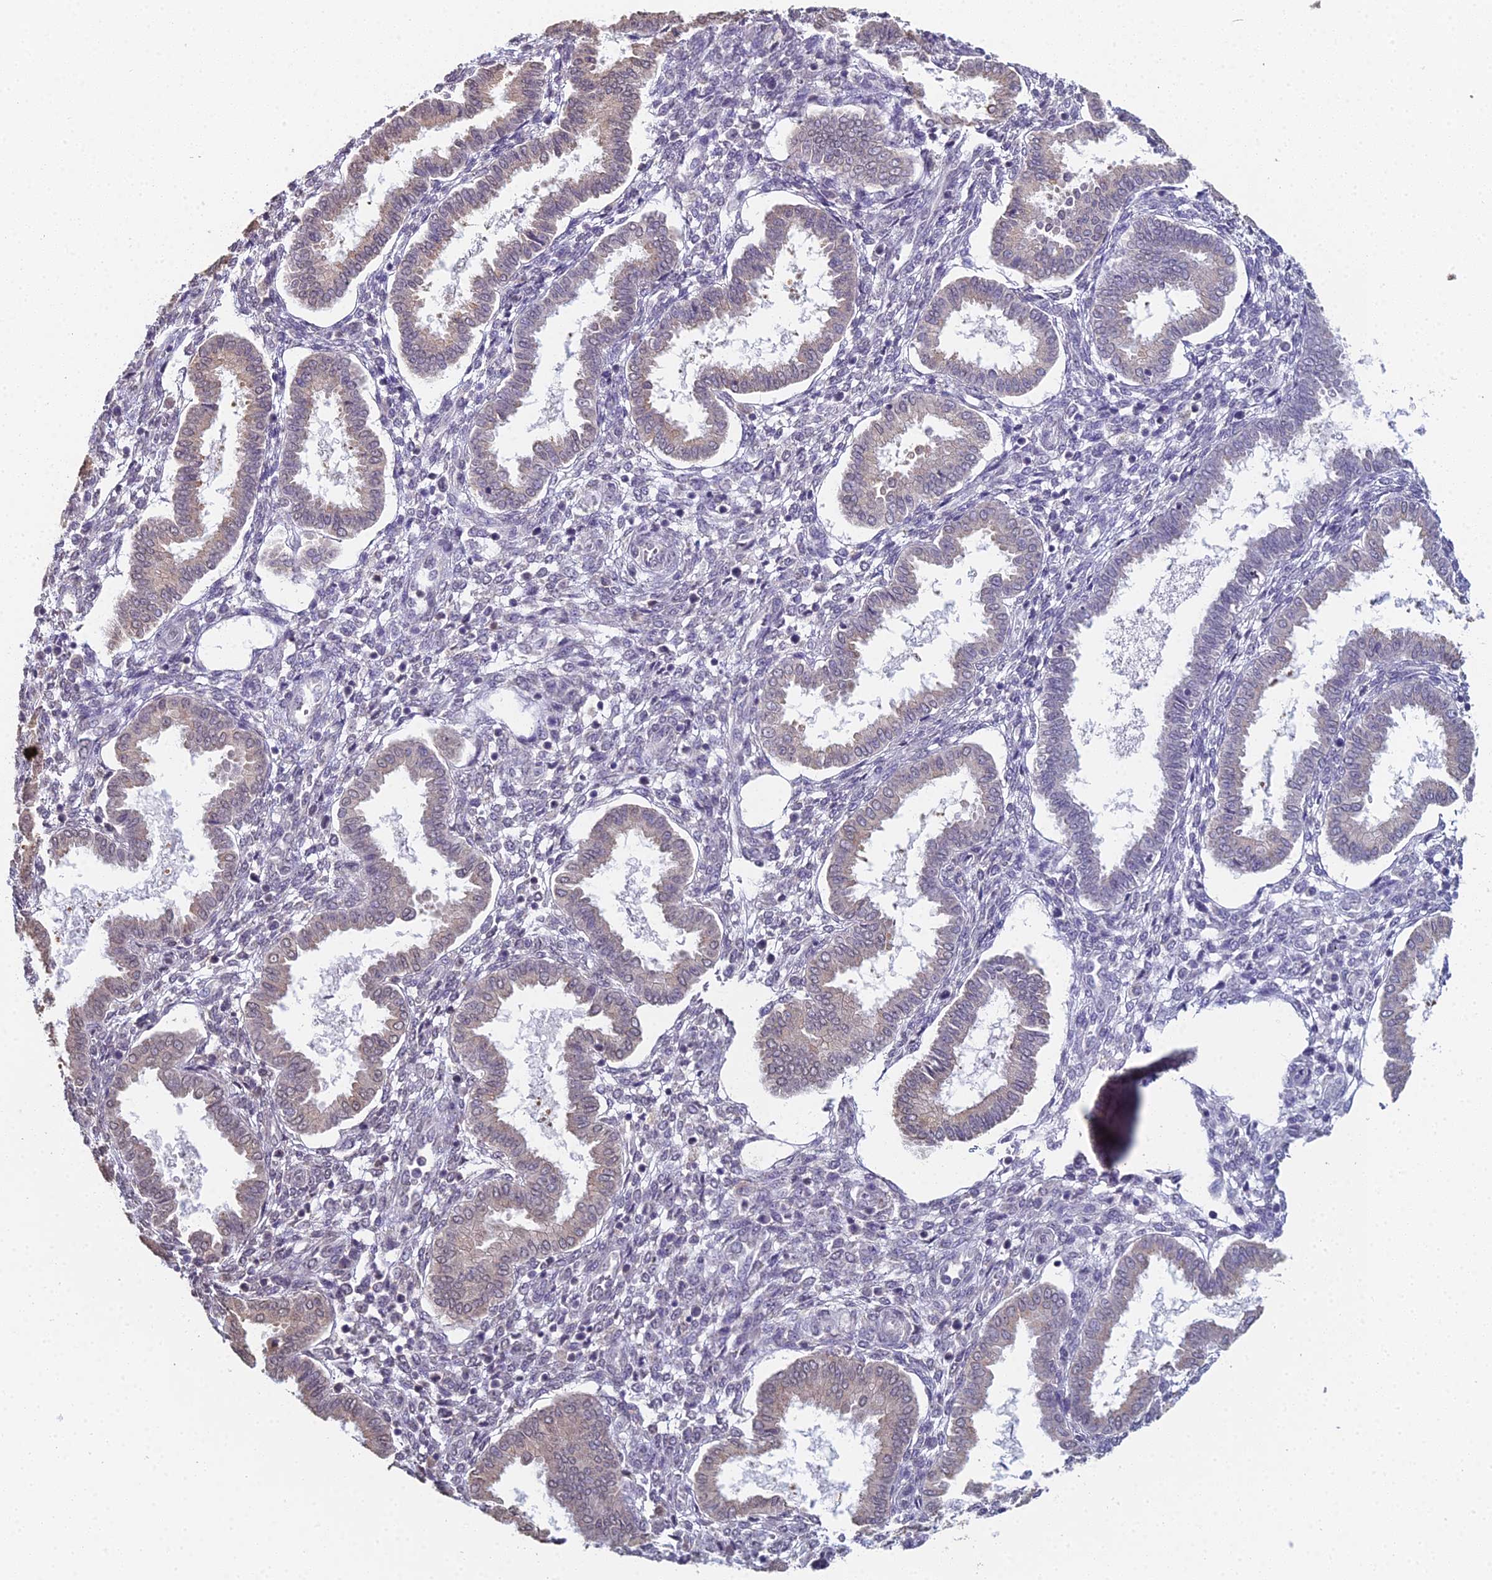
{"staining": {"intensity": "negative", "quantity": "none", "location": "none"}, "tissue": "endometrium", "cell_type": "Cells in endometrial stroma", "image_type": "normal", "snomed": [{"axis": "morphology", "description": "Normal tissue, NOS"}, {"axis": "topography", "description": "Endometrium"}], "caption": "The immunohistochemistry (IHC) histopathology image has no significant expression in cells in endometrial stroma of endometrium.", "gene": "PRR22", "patient": {"sex": "female", "age": 24}}